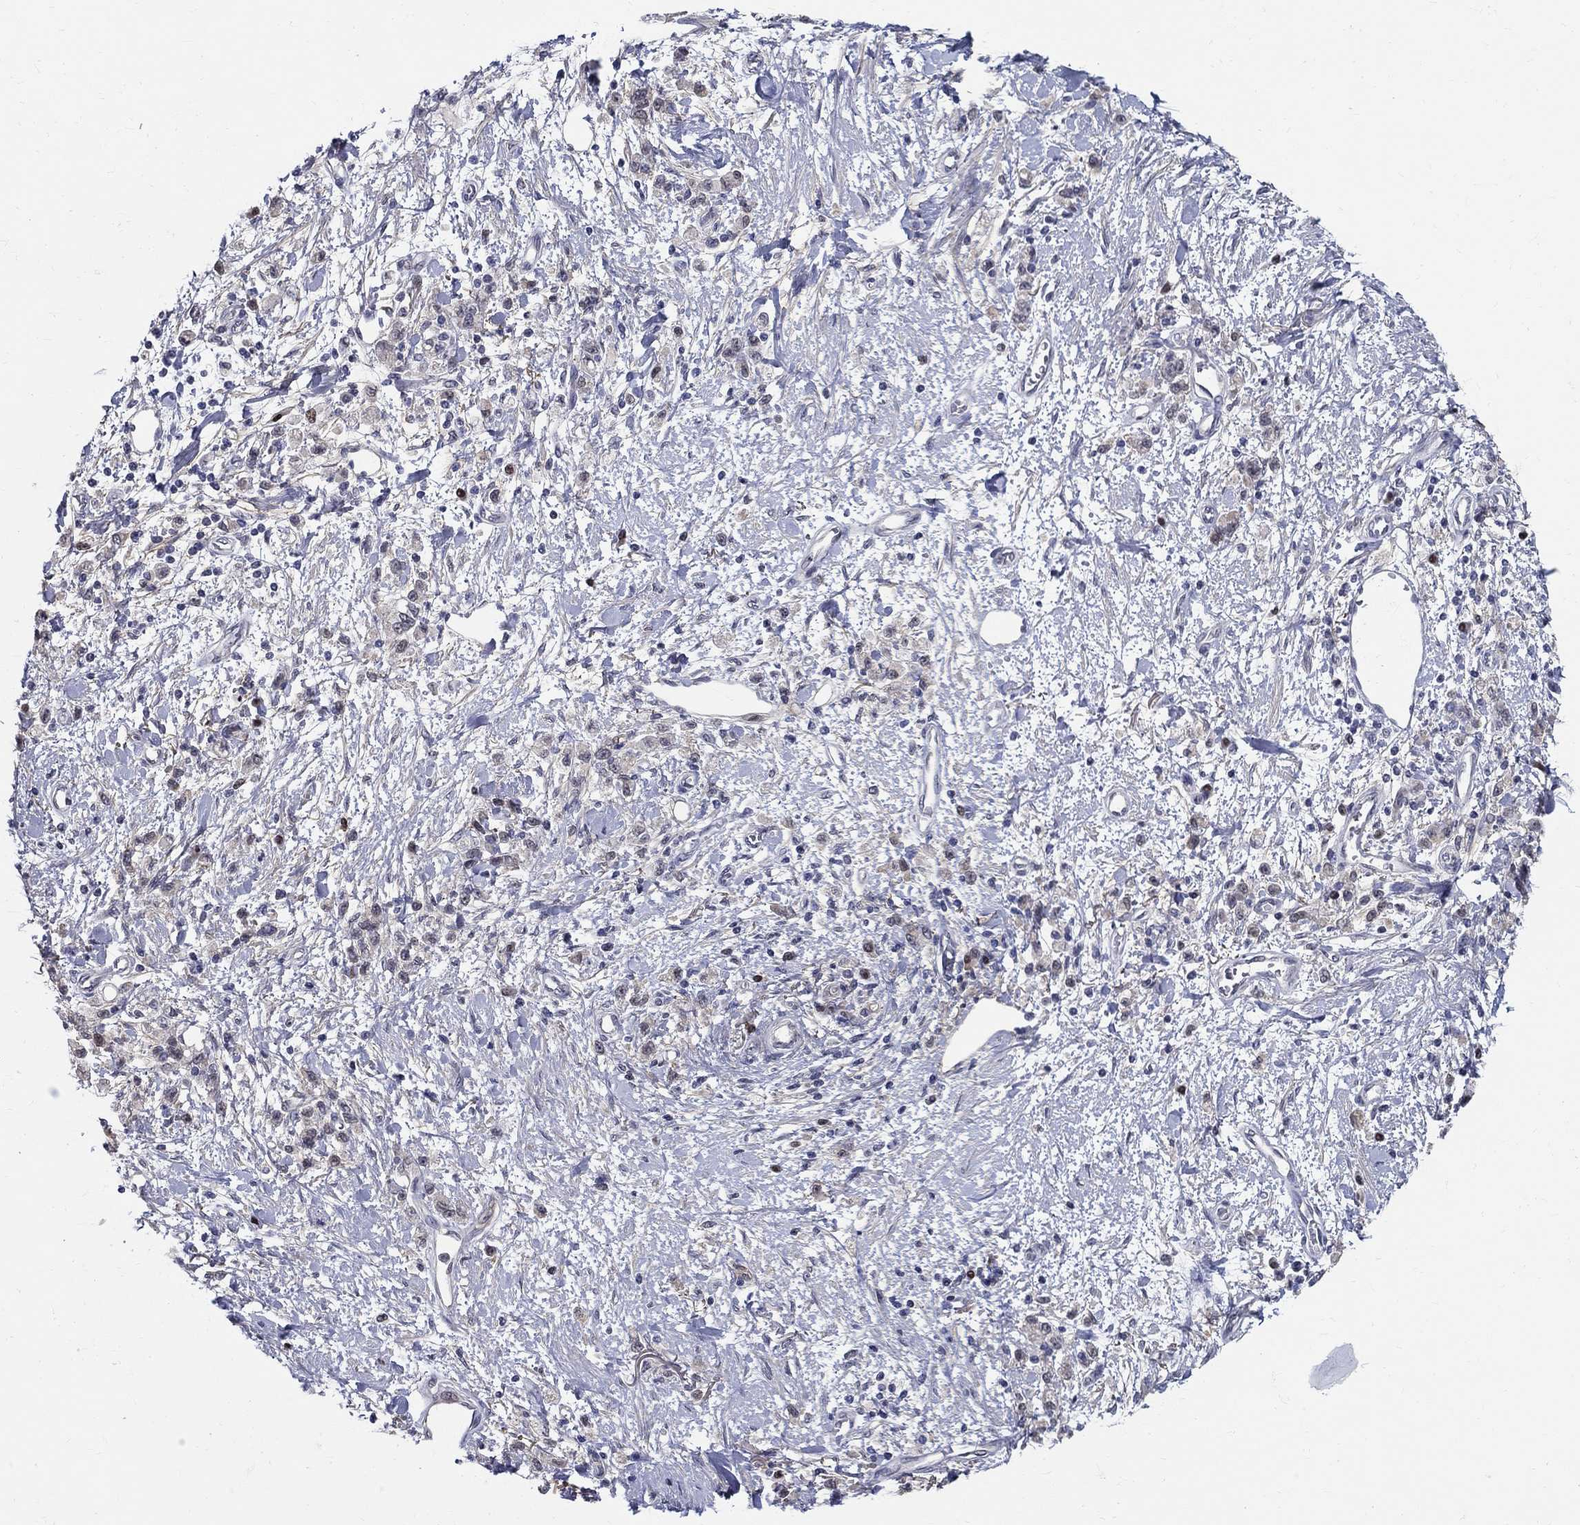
{"staining": {"intensity": "moderate", "quantity": "<25%", "location": "nuclear"}, "tissue": "stomach cancer", "cell_type": "Tumor cells", "image_type": "cancer", "snomed": [{"axis": "morphology", "description": "Adenocarcinoma, NOS"}, {"axis": "topography", "description": "Stomach"}], "caption": "Tumor cells exhibit moderate nuclear staining in about <25% of cells in stomach cancer. The protein is shown in brown color, while the nuclei are stained blue.", "gene": "C16orf46", "patient": {"sex": "male", "age": 77}}